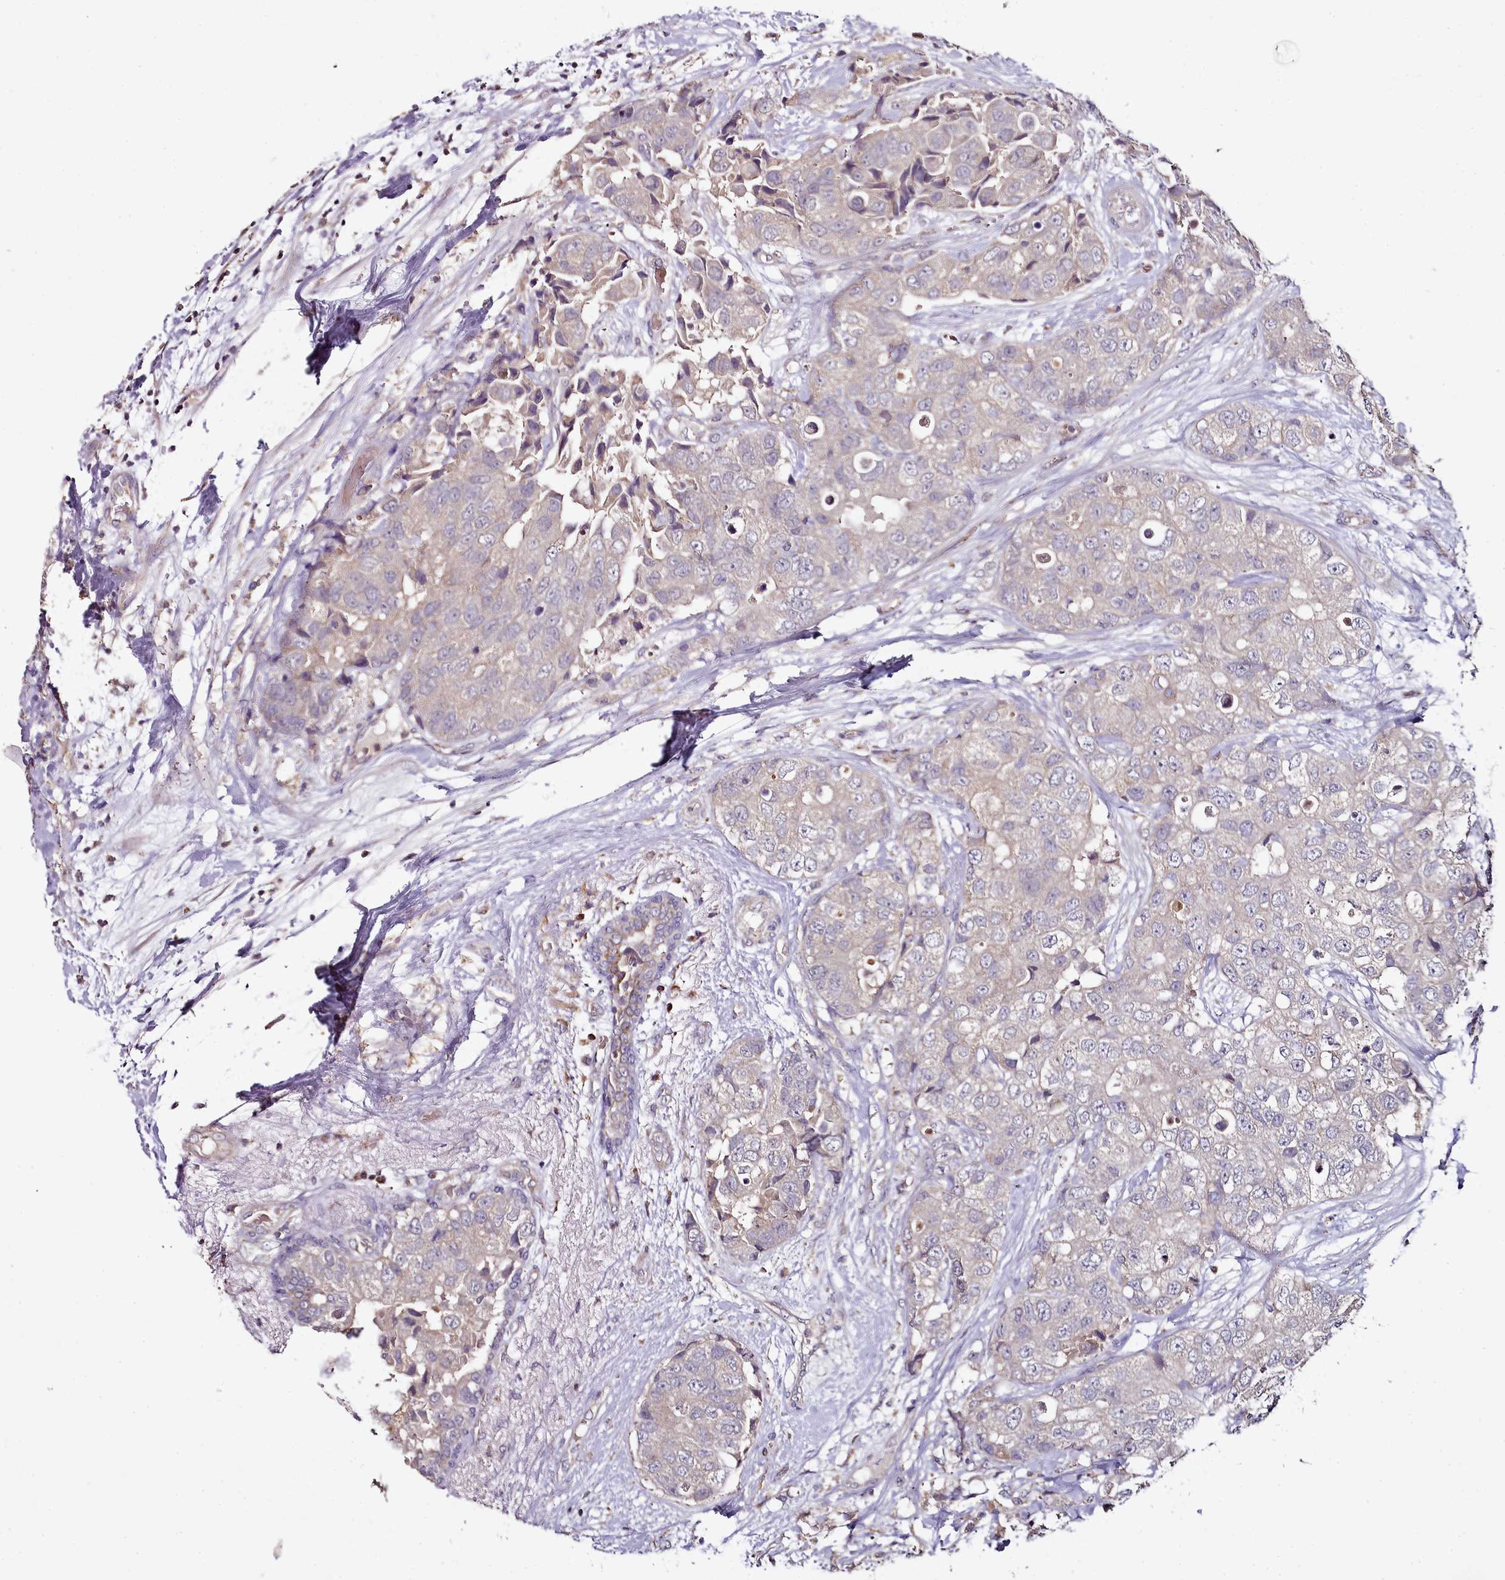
{"staining": {"intensity": "weak", "quantity": "25%-75%", "location": "cytoplasmic/membranous"}, "tissue": "breast cancer", "cell_type": "Tumor cells", "image_type": "cancer", "snomed": [{"axis": "morphology", "description": "Duct carcinoma"}, {"axis": "topography", "description": "Breast"}], "caption": "Tumor cells exhibit weak cytoplasmic/membranous expression in approximately 25%-75% of cells in breast cancer.", "gene": "ACSS1", "patient": {"sex": "female", "age": 62}}